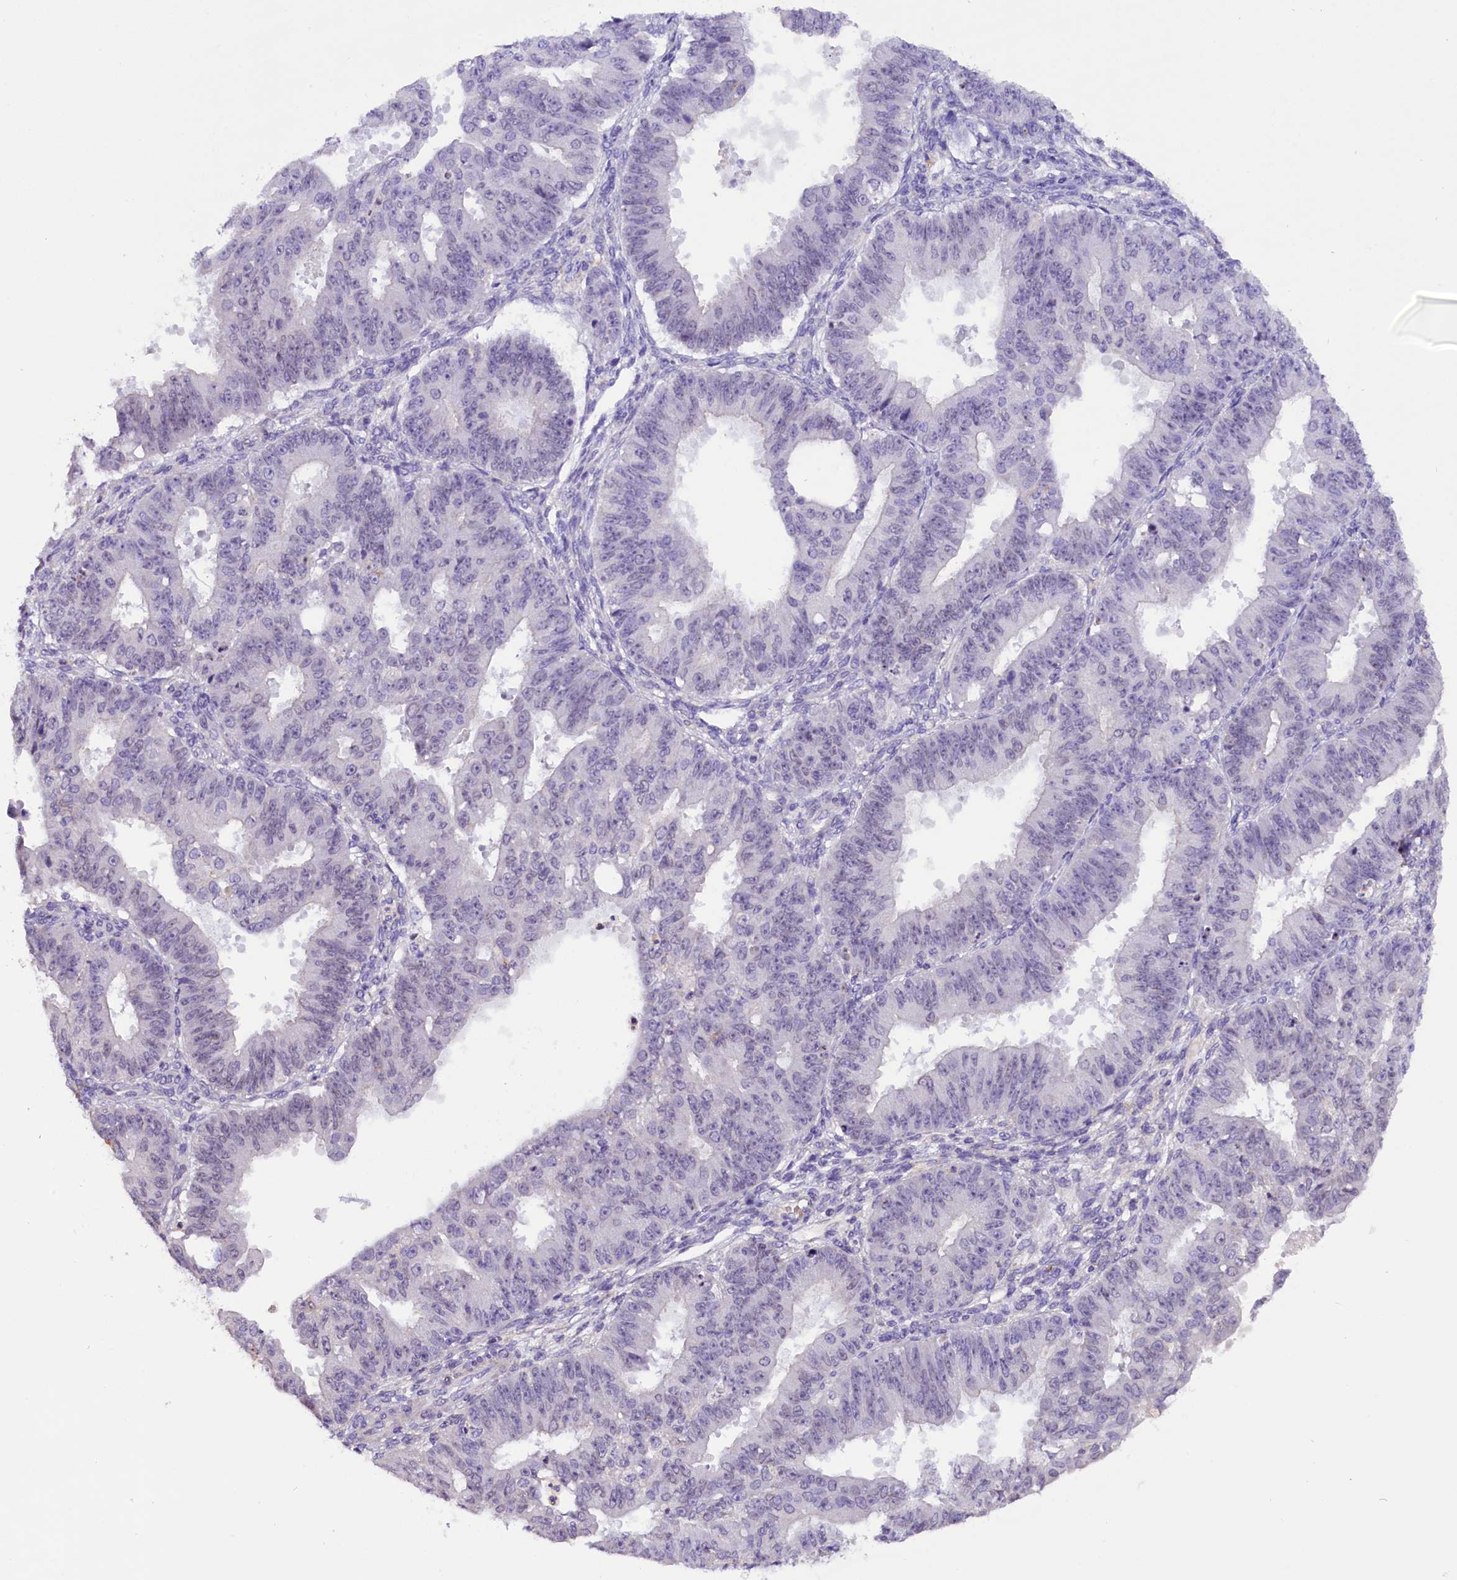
{"staining": {"intensity": "negative", "quantity": "none", "location": "none"}, "tissue": "ovarian cancer", "cell_type": "Tumor cells", "image_type": "cancer", "snomed": [{"axis": "morphology", "description": "Carcinoma, endometroid"}, {"axis": "topography", "description": "Appendix"}, {"axis": "topography", "description": "Ovary"}], "caption": "DAB immunohistochemical staining of human endometroid carcinoma (ovarian) exhibits no significant positivity in tumor cells.", "gene": "MEX3B", "patient": {"sex": "female", "age": 42}}